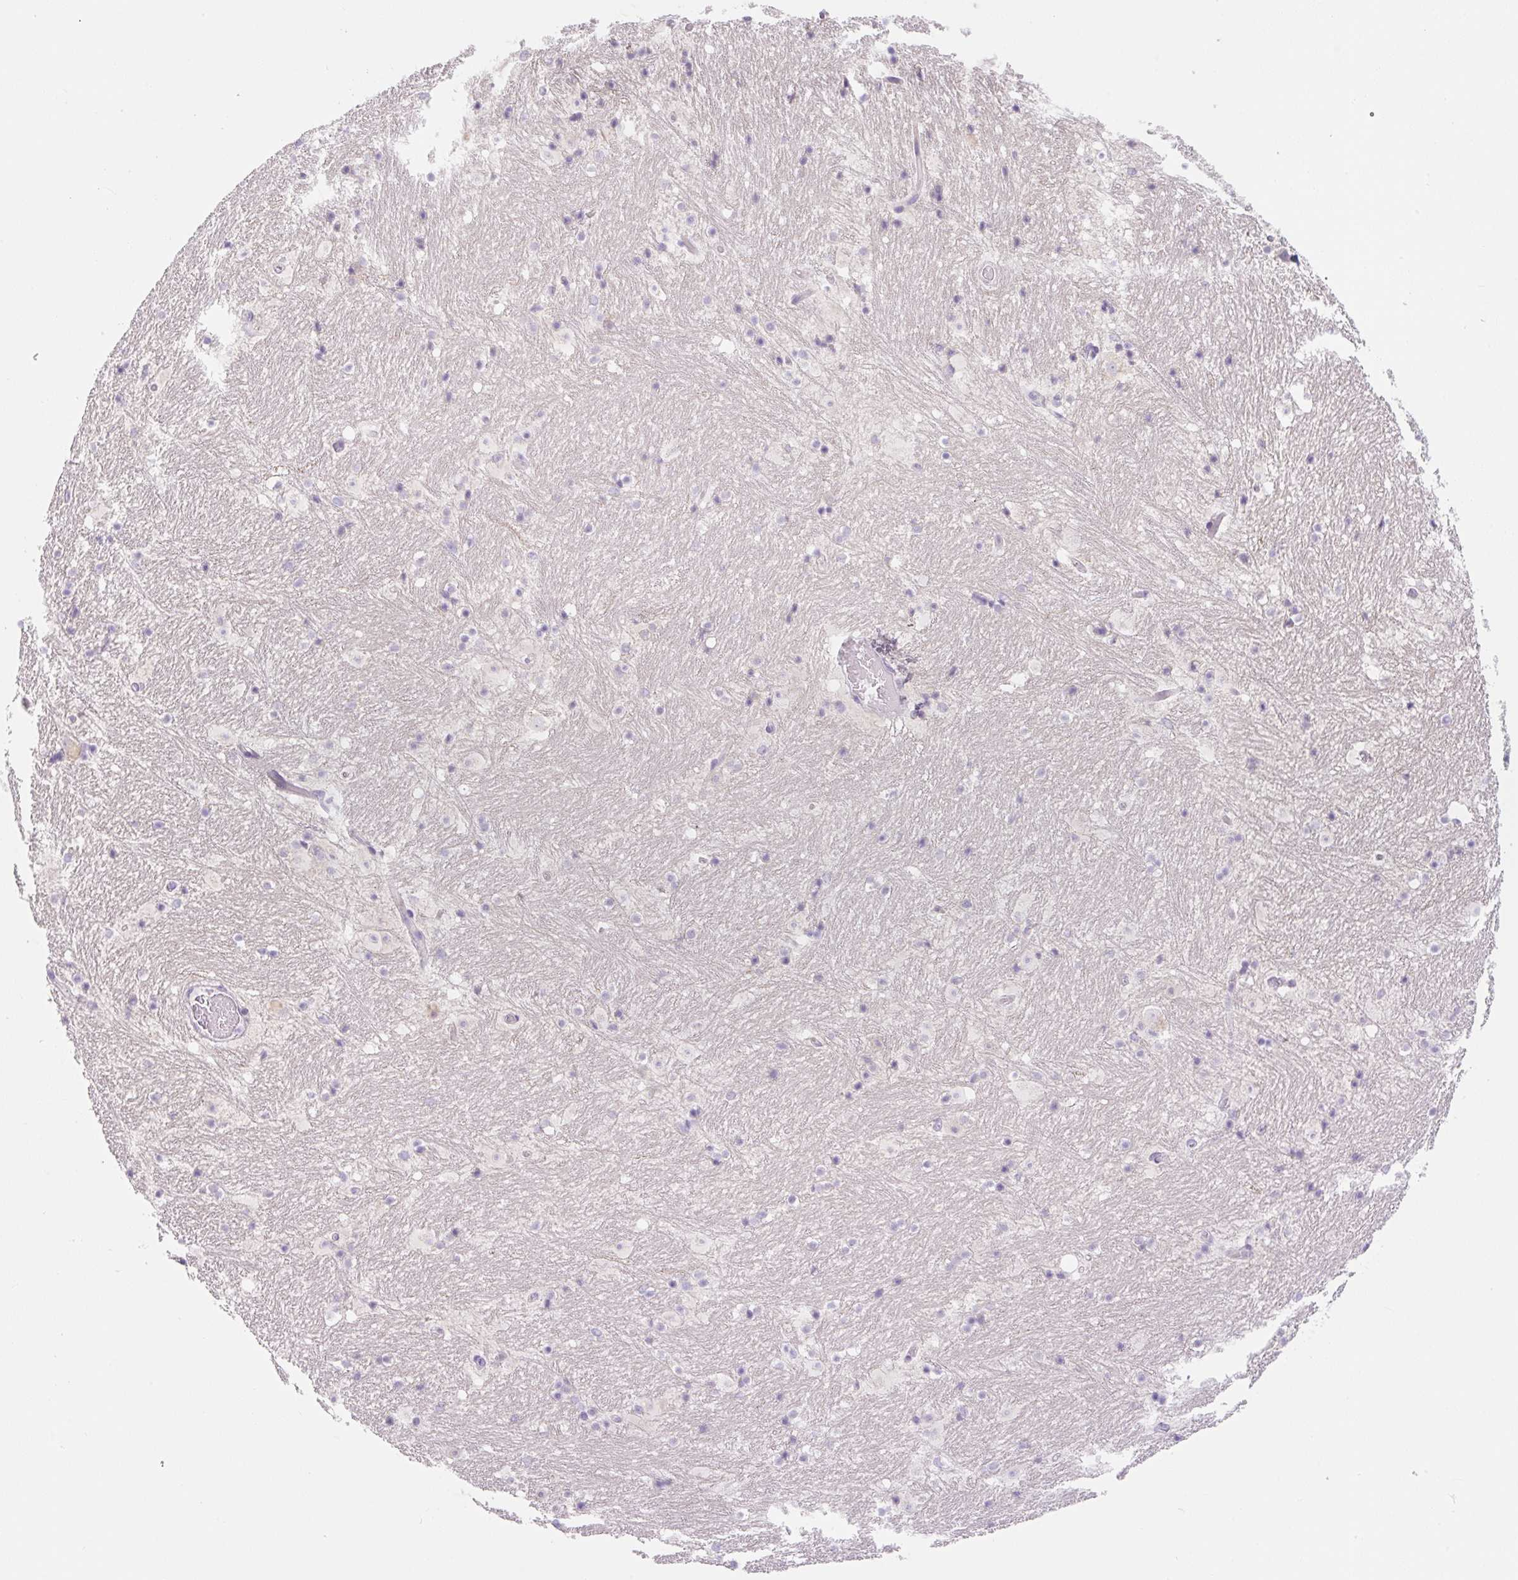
{"staining": {"intensity": "negative", "quantity": "none", "location": "none"}, "tissue": "caudate", "cell_type": "Glial cells", "image_type": "normal", "snomed": [{"axis": "morphology", "description": "Normal tissue, NOS"}, {"axis": "topography", "description": "Lateral ventricle wall"}], "caption": "Protein analysis of unremarkable caudate exhibits no significant expression in glial cells. Brightfield microscopy of immunohistochemistry (IHC) stained with DAB (brown) and hematoxylin (blue), captured at high magnification.", "gene": "FOCAD", "patient": {"sex": "male", "age": 37}}